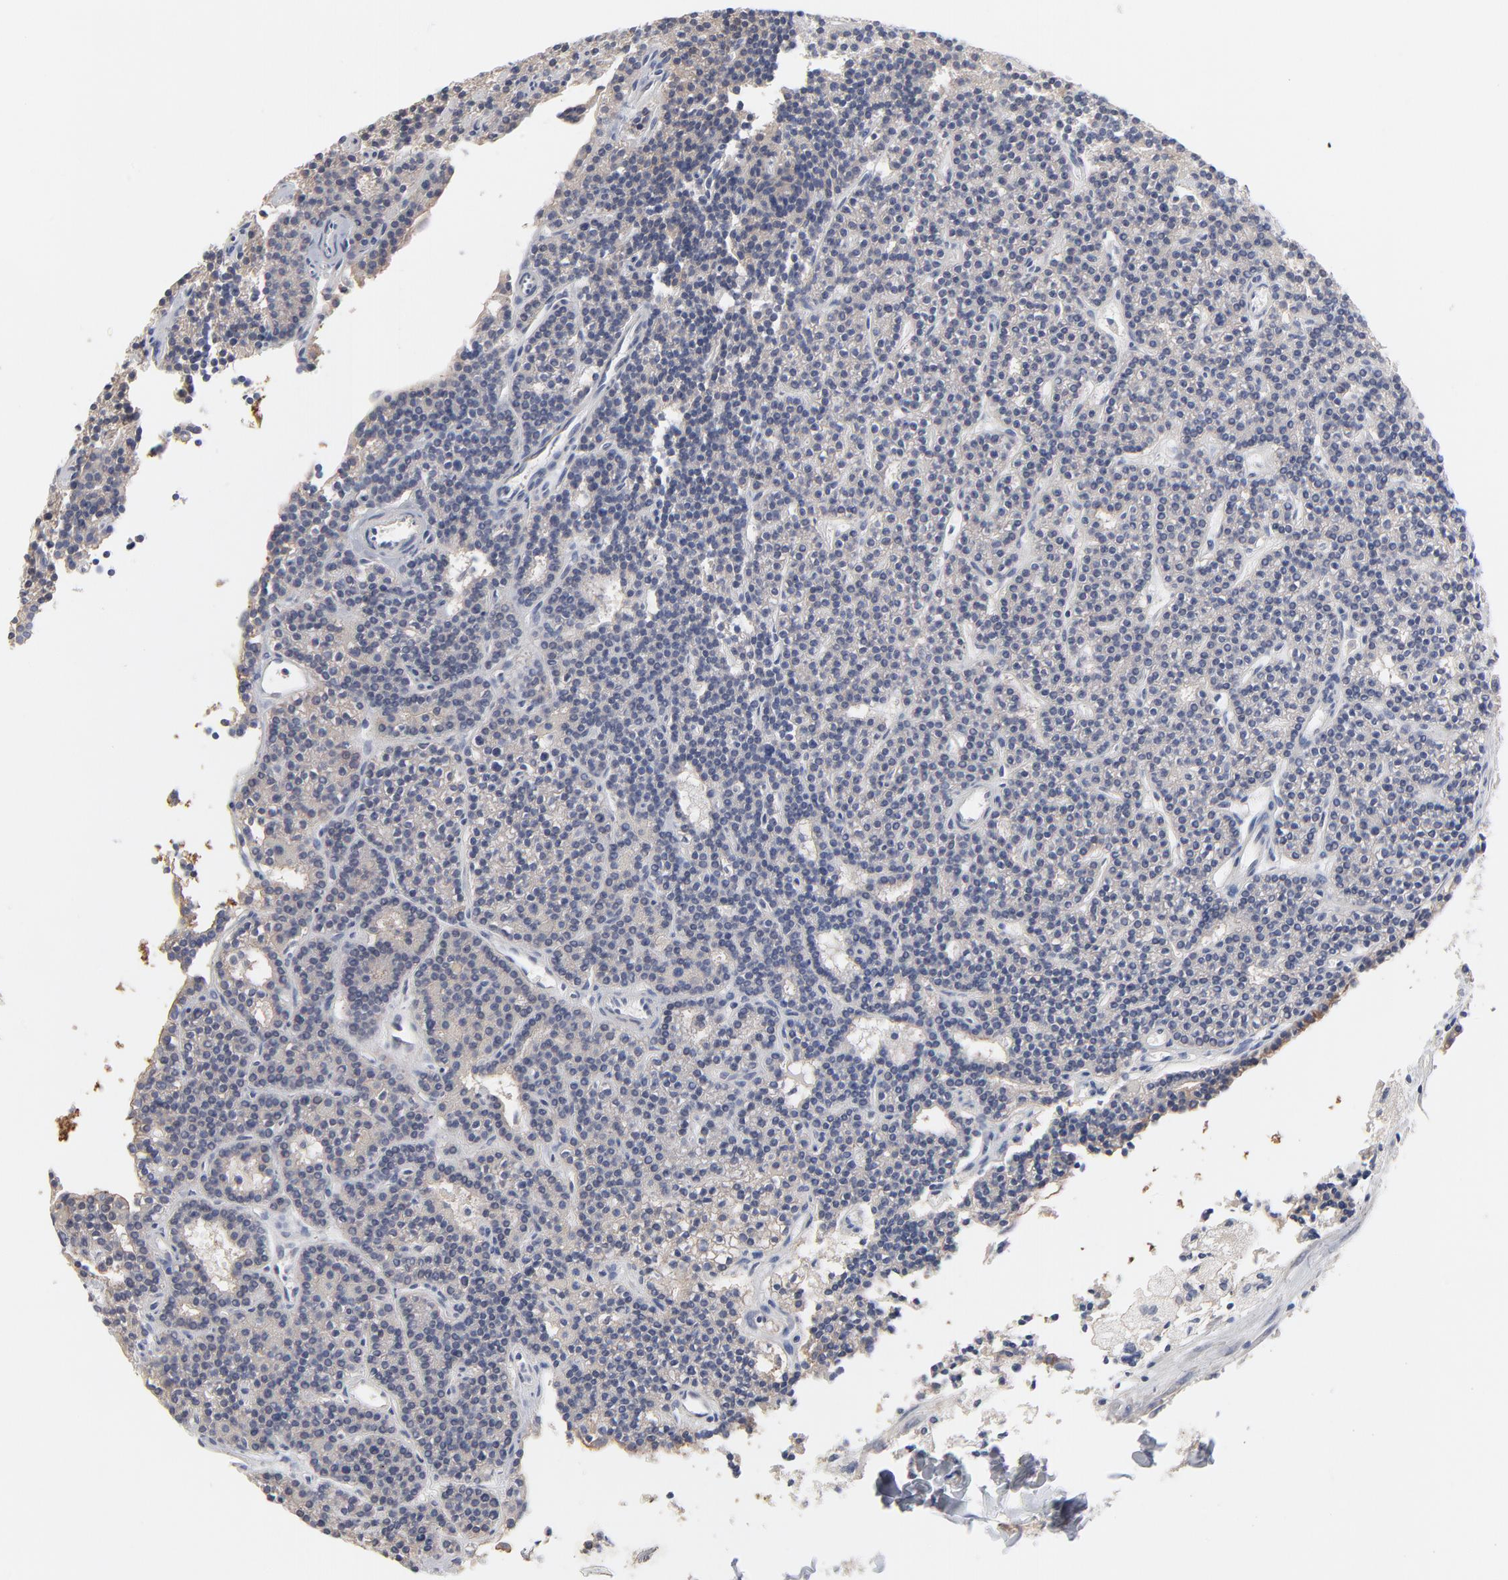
{"staining": {"intensity": "weak", "quantity": "25%-75%", "location": "cytoplasmic/membranous"}, "tissue": "parathyroid gland", "cell_type": "Glandular cells", "image_type": "normal", "snomed": [{"axis": "morphology", "description": "Normal tissue, NOS"}, {"axis": "topography", "description": "Parathyroid gland"}], "caption": "Protein staining of unremarkable parathyroid gland demonstrates weak cytoplasmic/membranous expression in approximately 25%-75% of glandular cells. (DAB (3,3'-diaminobenzidine) IHC, brown staining for protein, blue staining for nuclei).", "gene": "SLC16A1", "patient": {"sex": "female", "age": 45}}